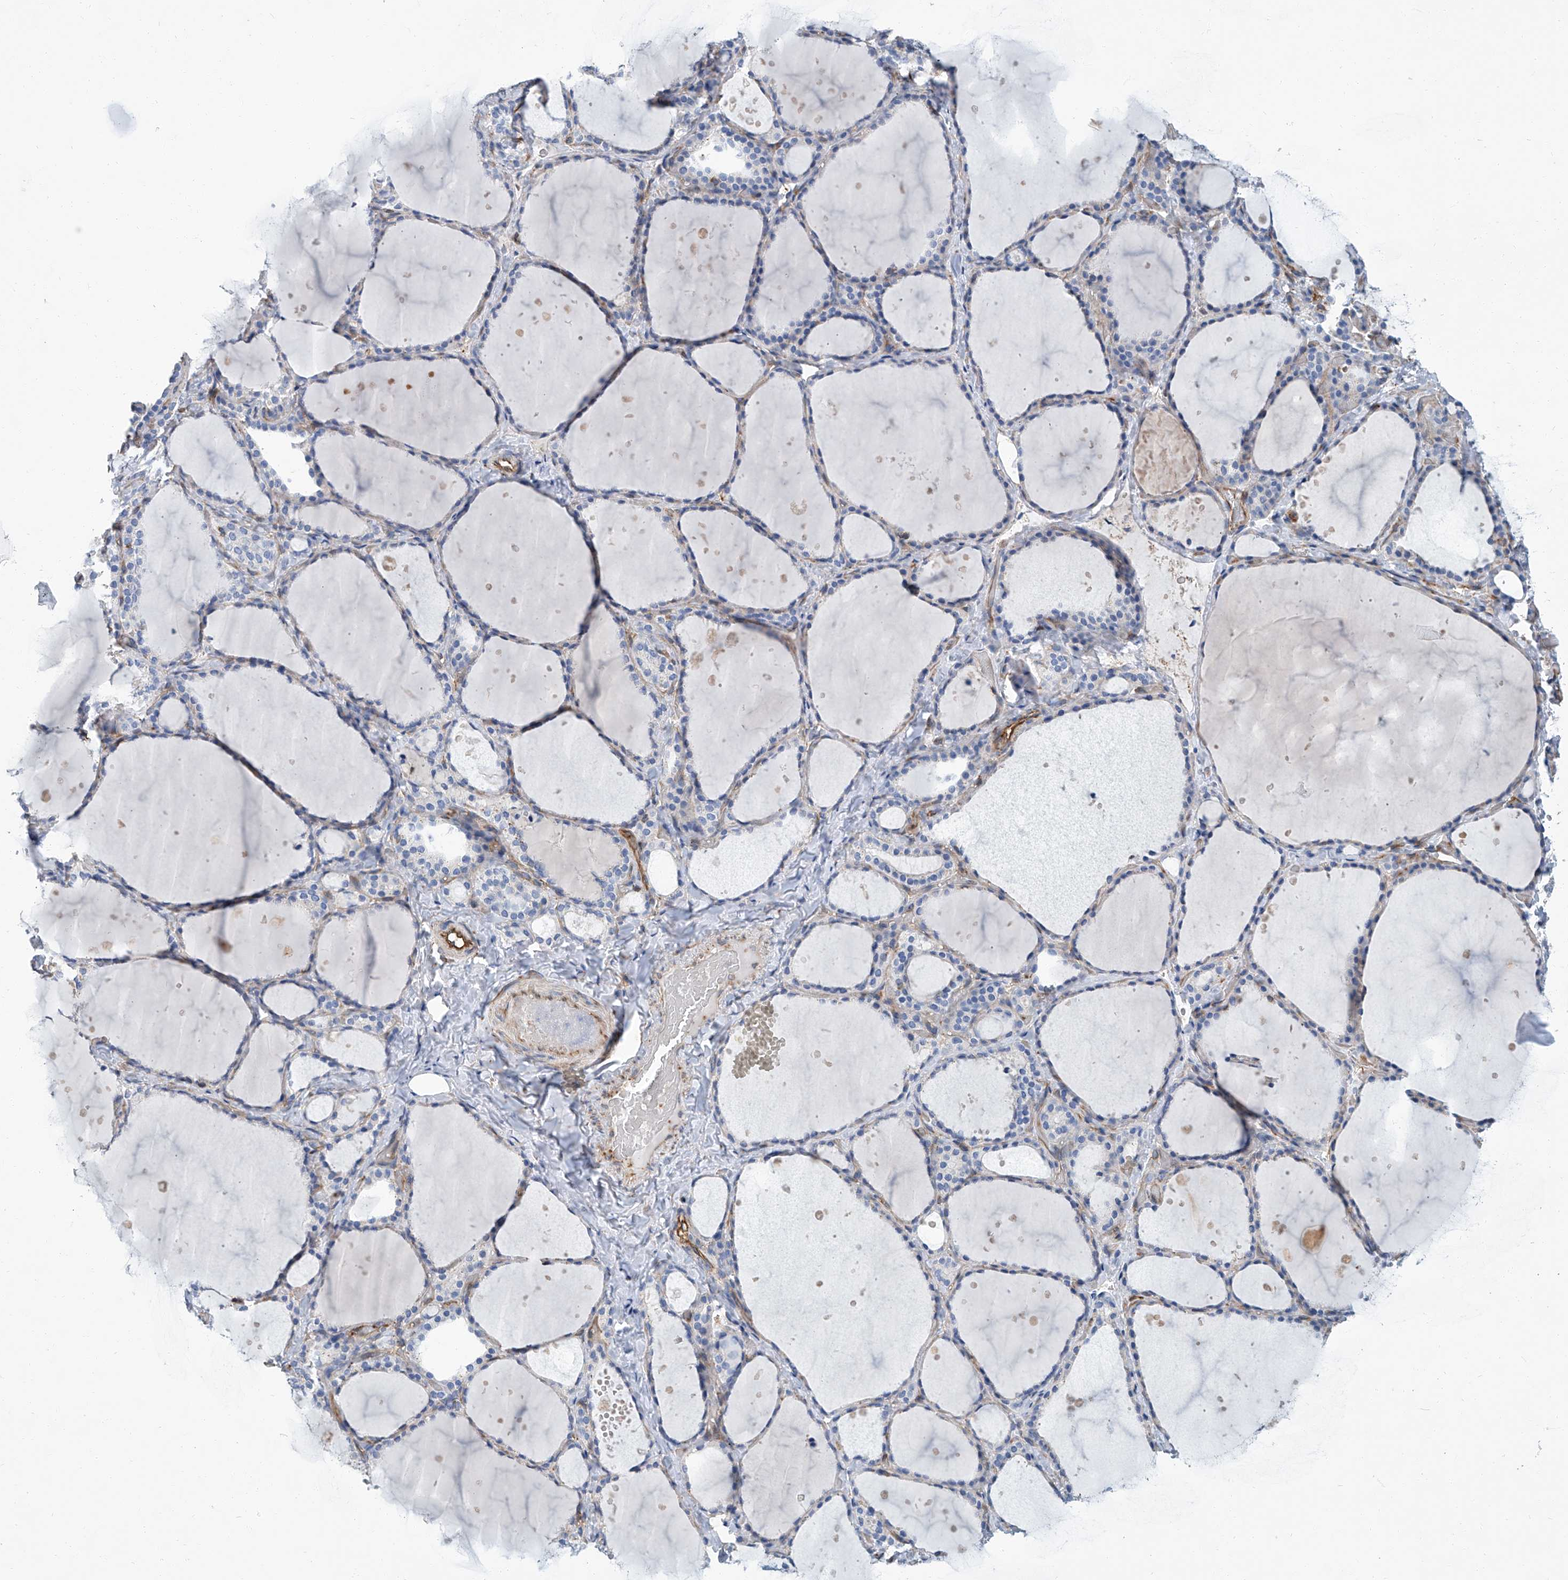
{"staining": {"intensity": "negative", "quantity": "none", "location": "none"}, "tissue": "thyroid gland", "cell_type": "Glandular cells", "image_type": "normal", "snomed": [{"axis": "morphology", "description": "Normal tissue, NOS"}, {"axis": "topography", "description": "Thyroid gland"}], "caption": "Immunohistochemistry micrograph of unremarkable thyroid gland: thyroid gland stained with DAB (3,3'-diaminobenzidine) exhibits no significant protein positivity in glandular cells.", "gene": "PSMB10", "patient": {"sex": "female", "age": 44}}